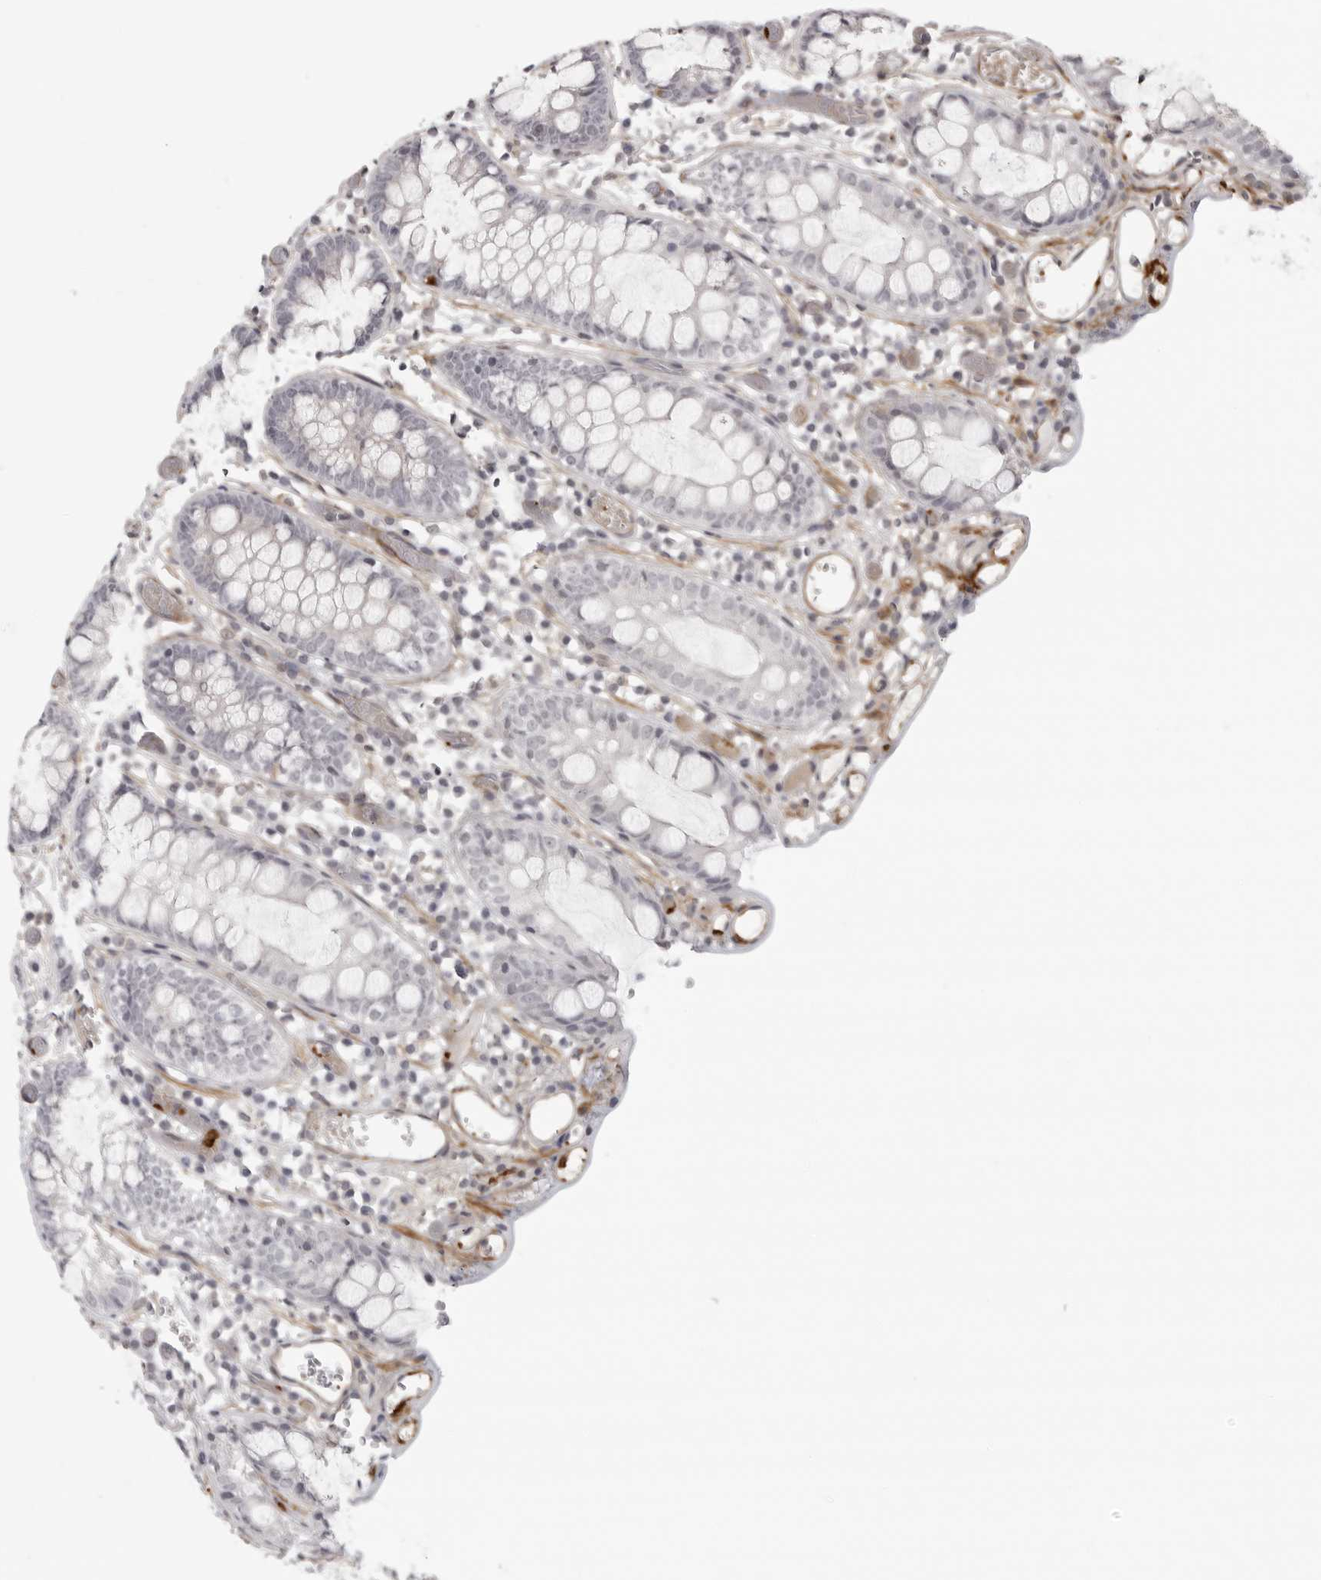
{"staining": {"intensity": "moderate", "quantity": ">75%", "location": "cytoplasmic/membranous"}, "tissue": "colon", "cell_type": "Endothelial cells", "image_type": "normal", "snomed": [{"axis": "morphology", "description": "Normal tissue, NOS"}, {"axis": "topography", "description": "Colon"}], "caption": "This image displays unremarkable colon stained with immunohistochemistry (IHC) to label a protein in brown. The cytoplasmic/membranous of endothelial cells show moderate positivity for the protein. Nuclei are counter-stained blue.", "gene": "TUT4", "patient": {"sex": "male", "age": 14}}